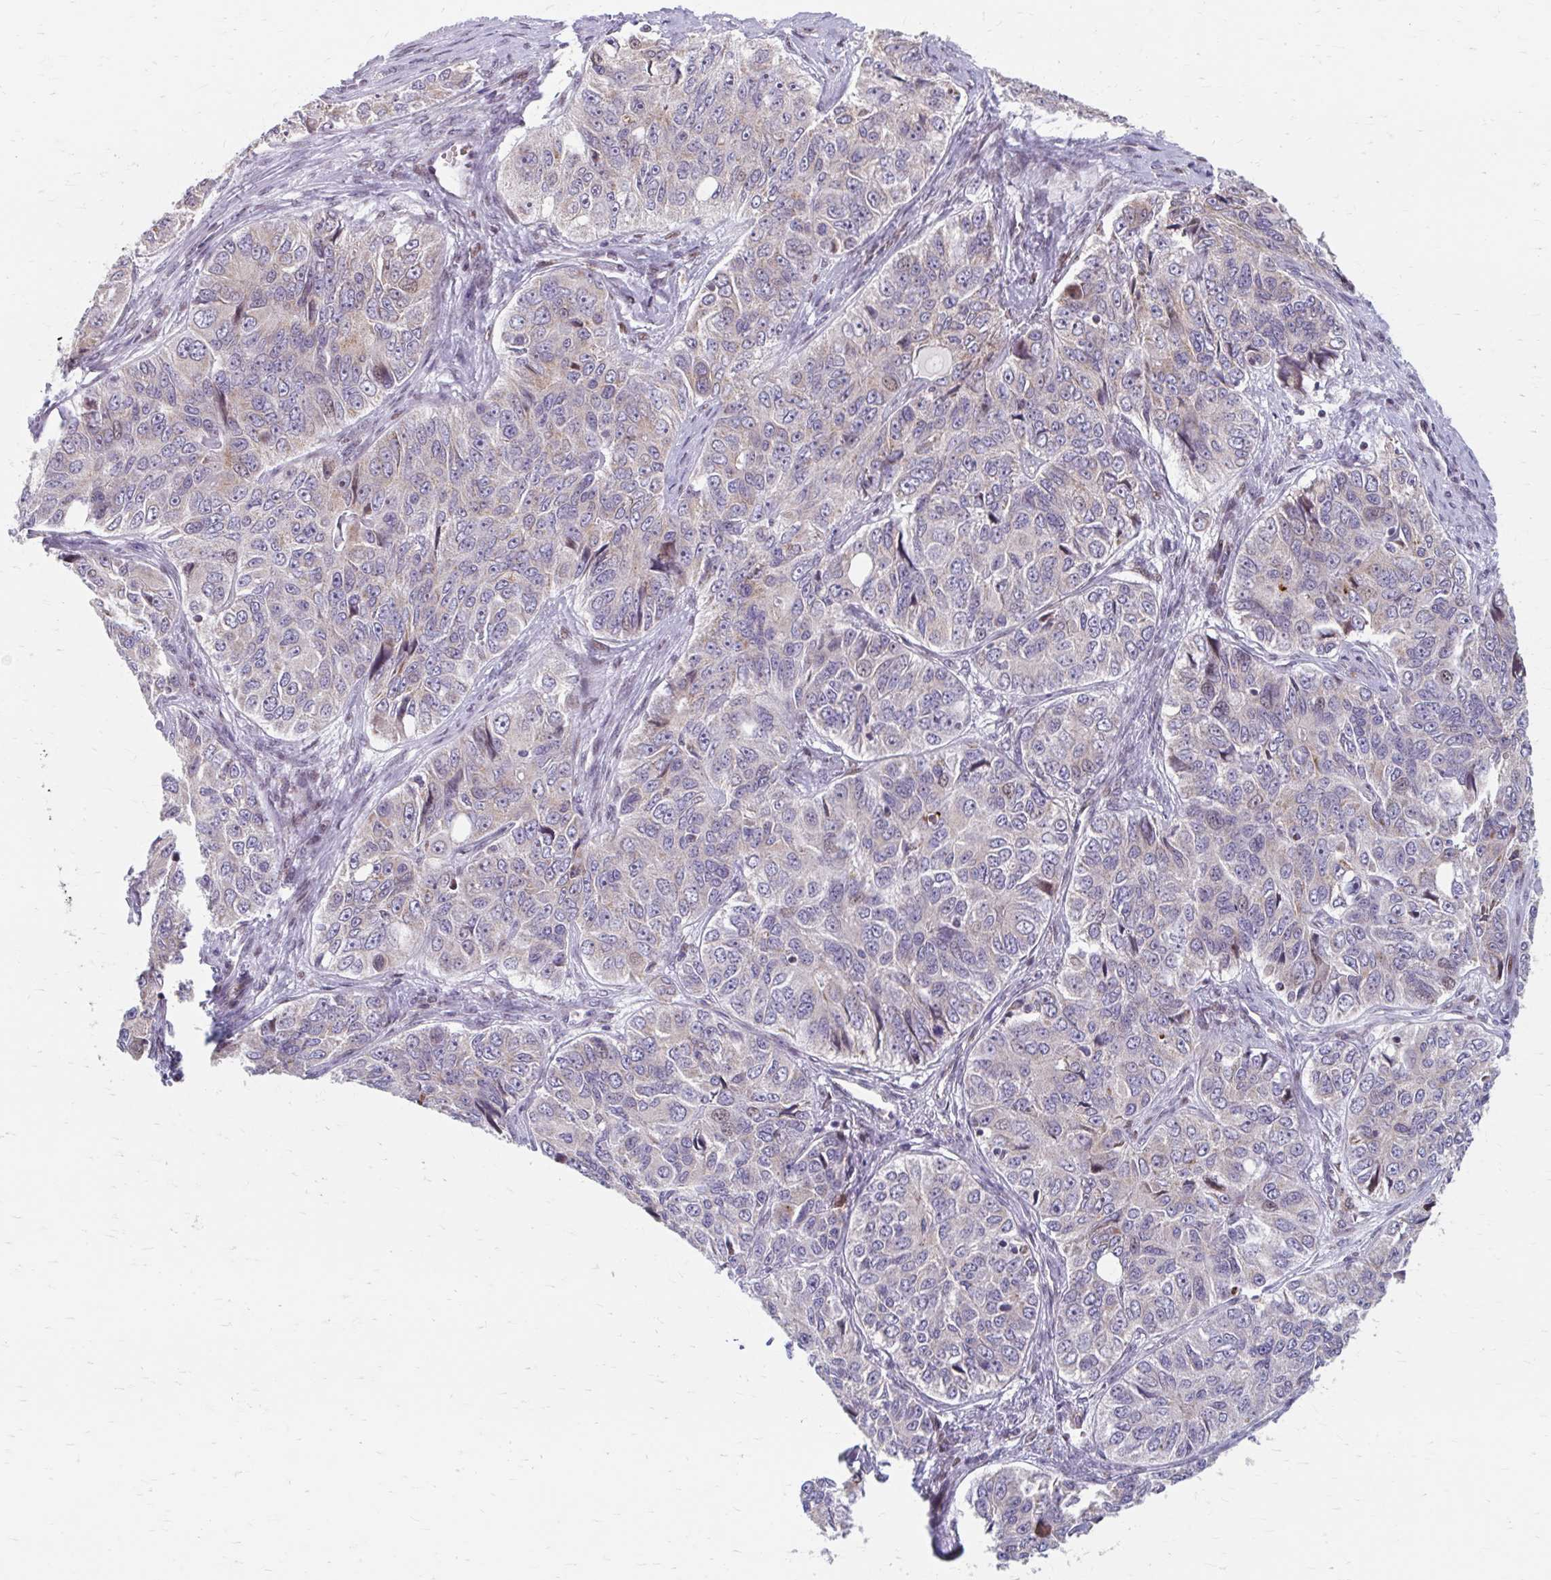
{"staining": {"intensity": "weak", "quantity": "<25%", "location": "cytoplasmic/membranous,nuclear"}, "tissue": "ovarian cancer", "cell_type": "Tumor cells", "image_type": "cancer", "snomed": [{"axis": "morphology", "description": "Carcinoma, endometroid"}, {"axis": "topography", "description": "Ovary"}], "caption": "The immunohistochemistry histopathology image has no significant positivity in tumor cells of ovarian cancer (endometroid carcinoma) tissue.", "gene": "BEAN1", "patient": {"sex": "female", "age": 51}}